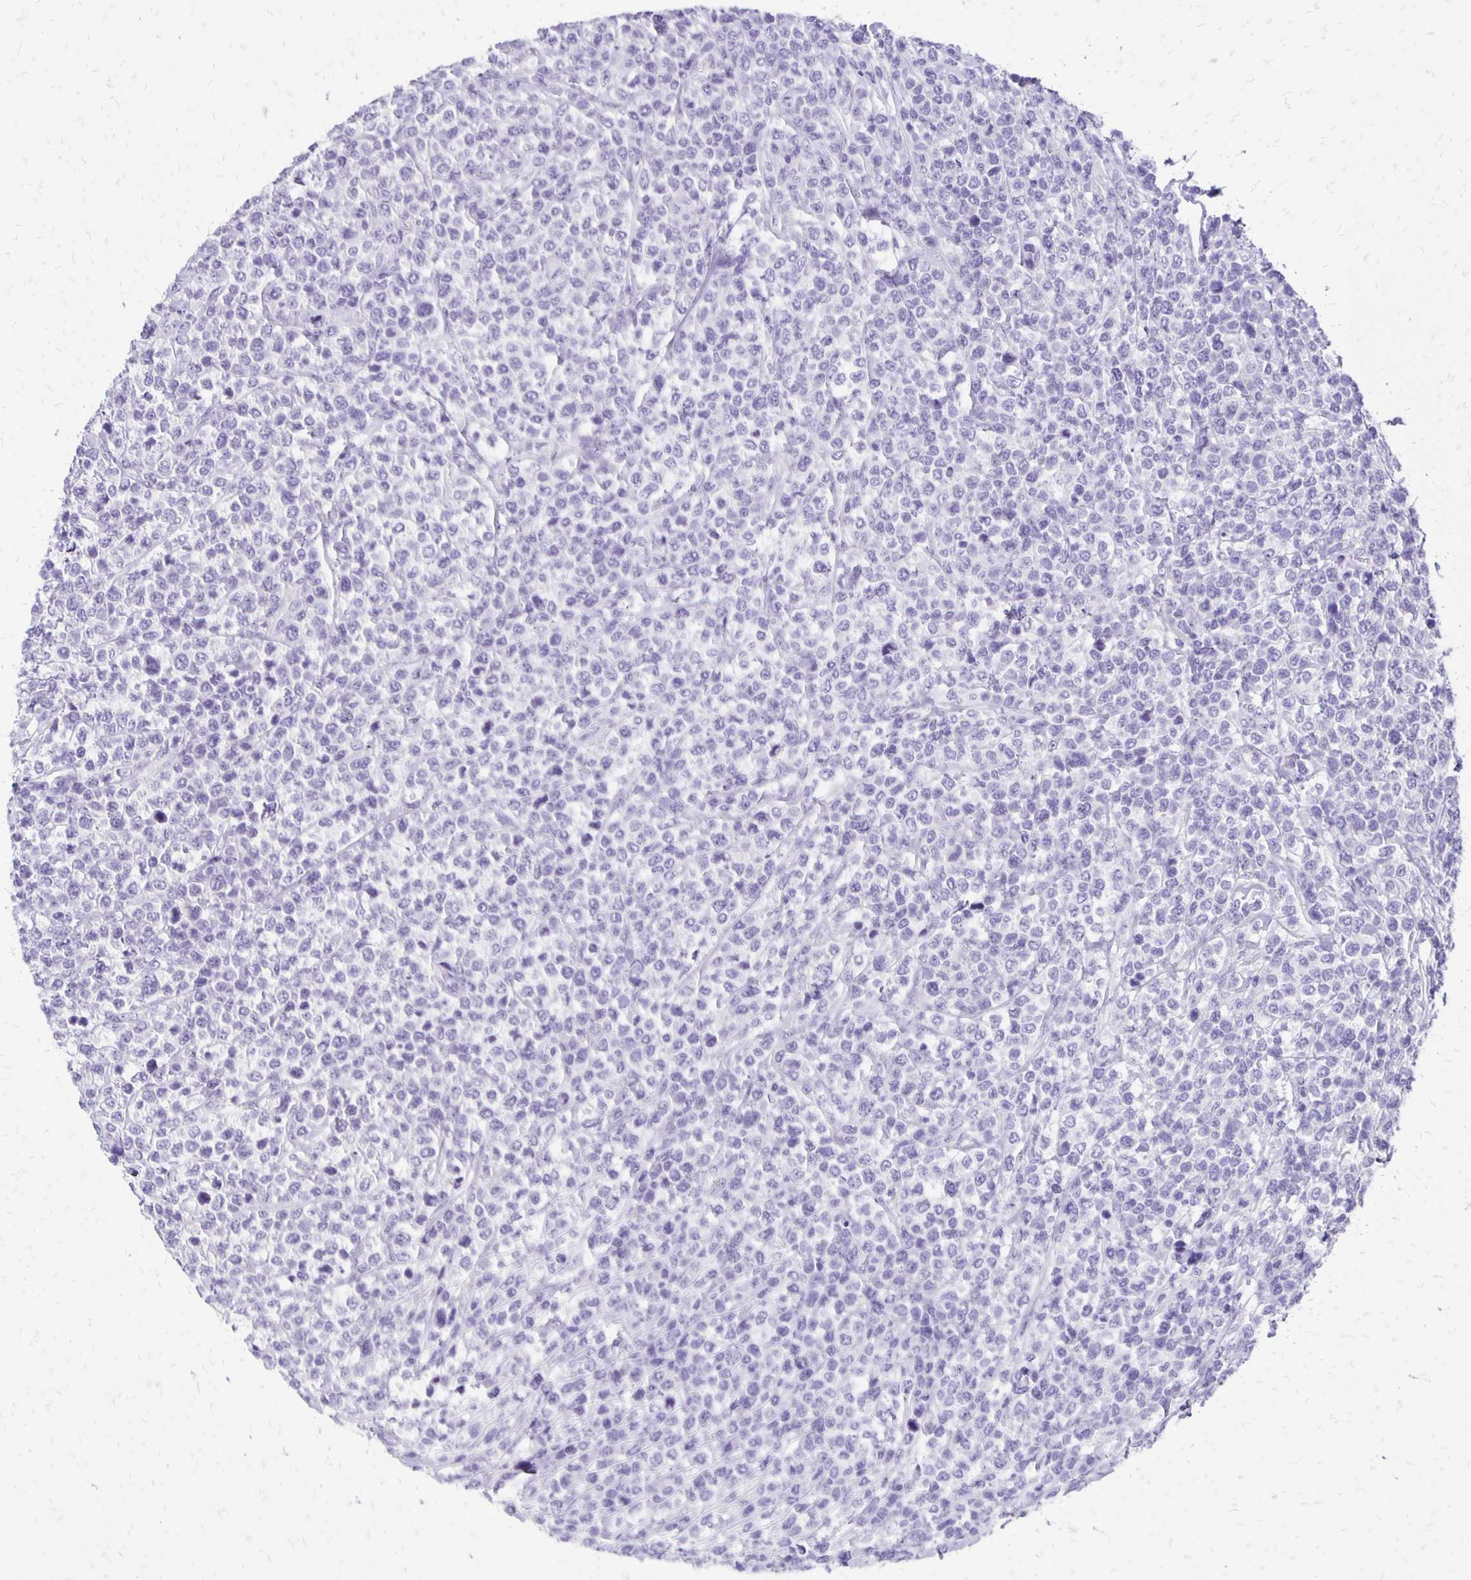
{"staining": {"intensity": "negative", "quantity": "none", "location": "none"}, "tissue": "lymphoma", "cell_type": "Tumor cells", "image_type": "cancer", "snomed": [{"axis": "morphology", "description": "Malignant lymphoma, non-Hodgkin's type, High grade"}, {"axis": "topography", "description": "Soft tissue"}], "caption": "Protein analysis of lymphoma exhibits no significant positivity in tumor cells.", "gene": "ANKRD45", "patient": {"sex": "female", "age": 56}}